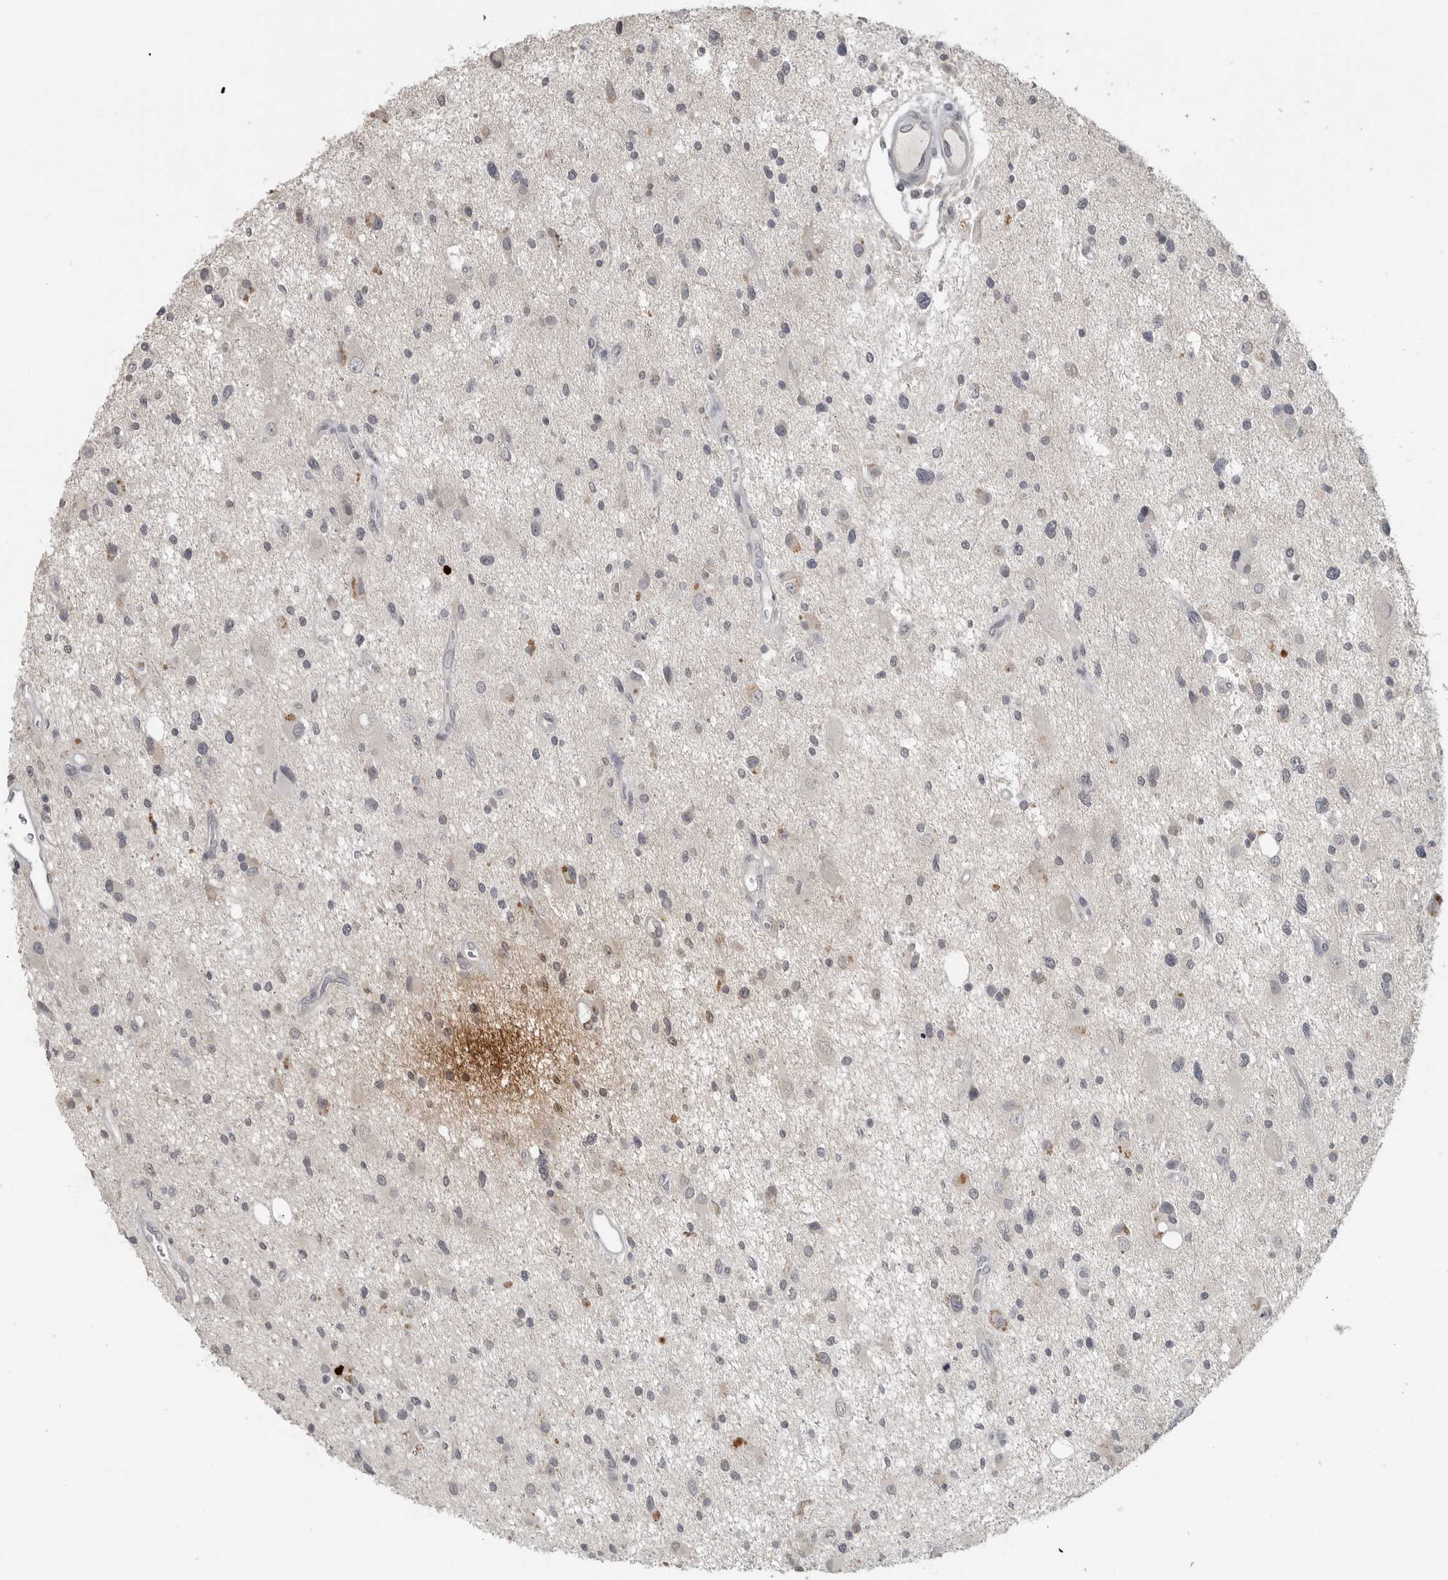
{"staining": {"intensity": "negative", "quantity": "none", "location": "none"}, "tissue": "glioma", "cell_type": "Tumor cells", "image_type": "cancer", "snomed": [{"axis": "morphology", "description": "Glioma, malignant, High grade"}, {"axis": "topography", "description": "Brain"}], "caption": "High magnification brightfield microscopy of malignant glioma (high-grade) stained with DAB (brown) and counterstained with hematoxylin (blue): tumor cells show no significant positivity.", "gene": "FOXP3", "patient": {"sex": "male", "age": 33}}